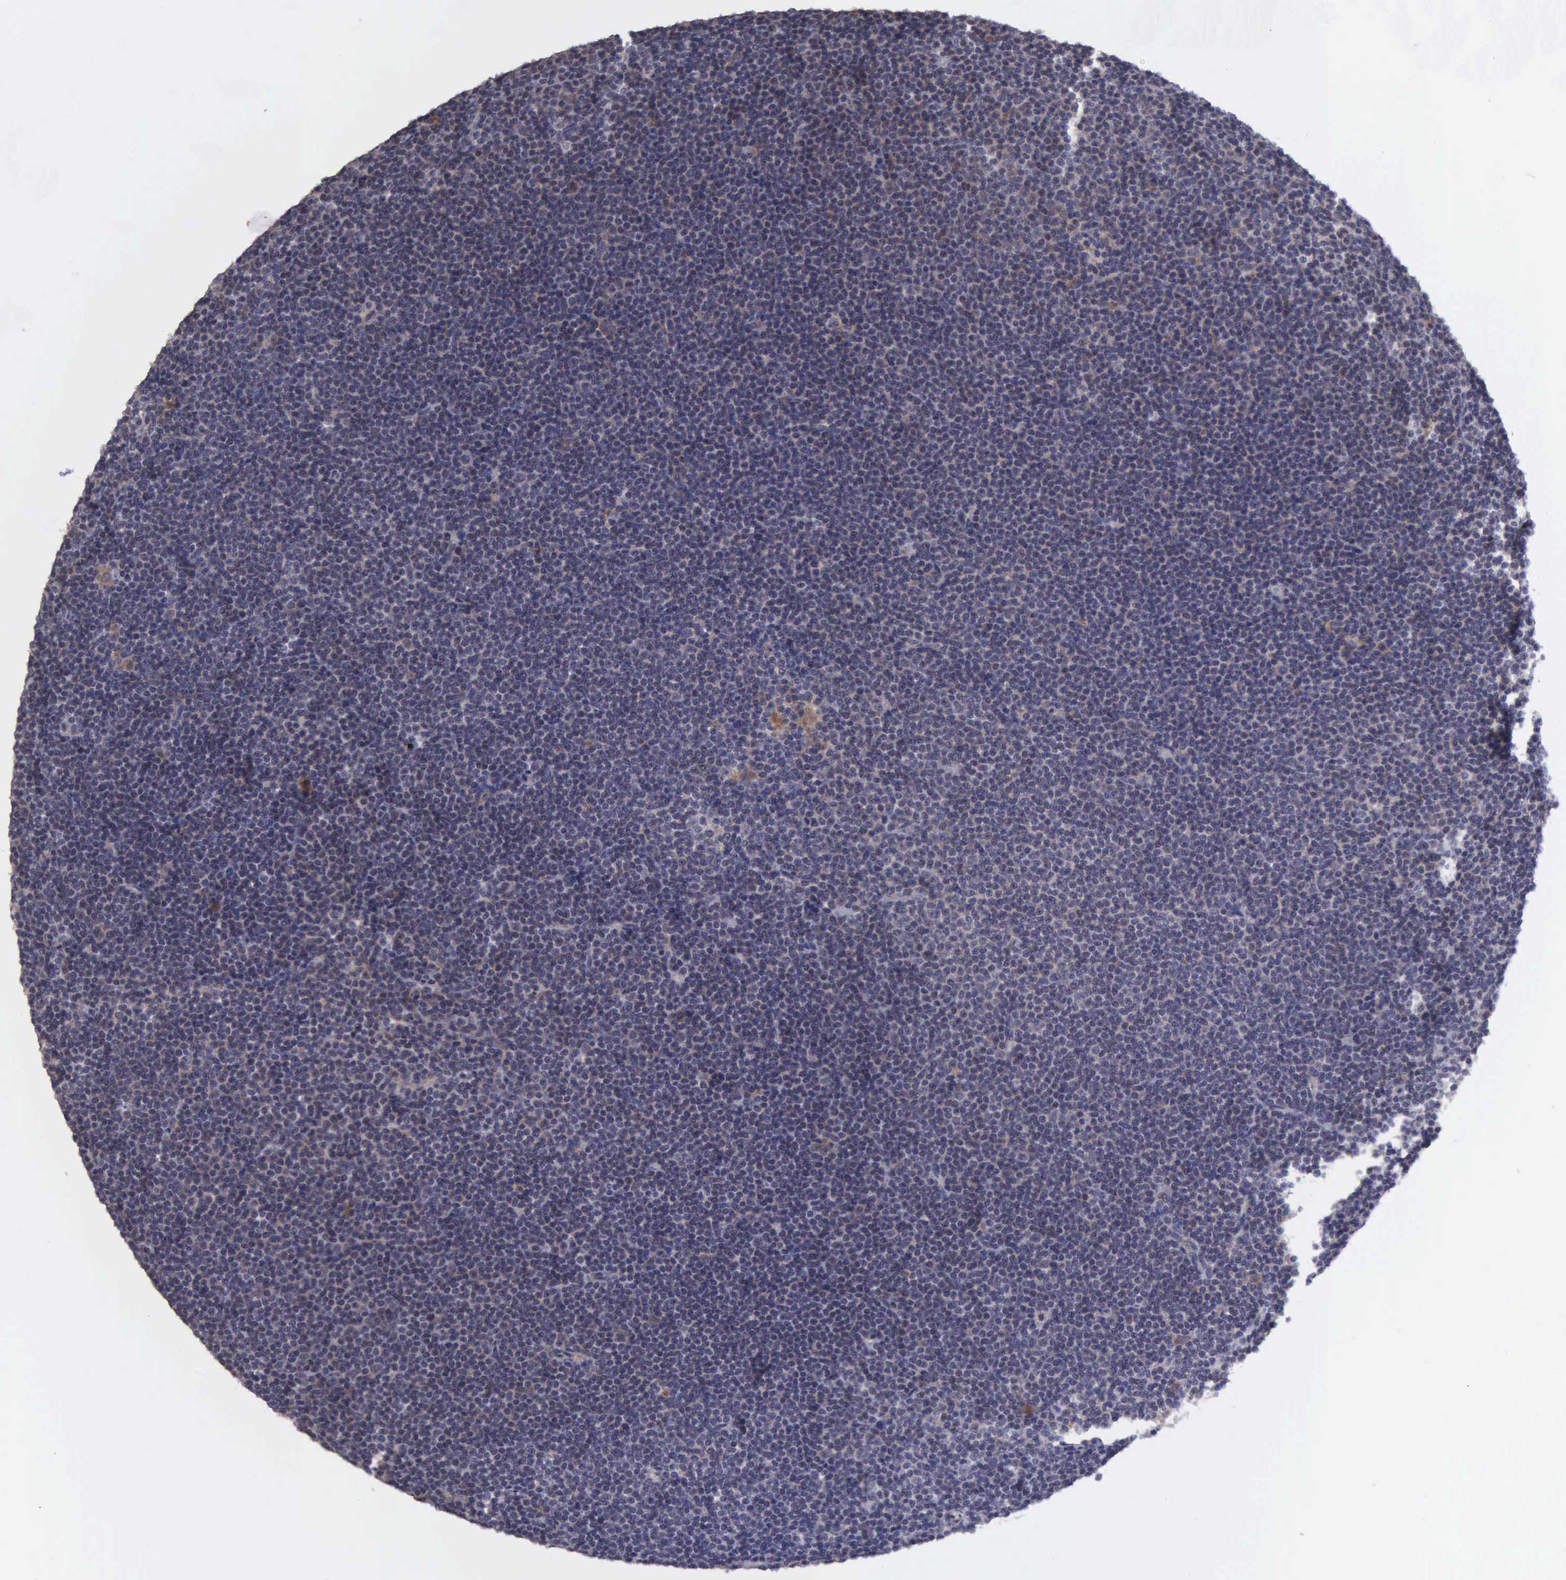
{"staining": {"intensity": "weak", "quantity": "<25%", "location": "cytoplasmic/membranous"}, "tissue": "lymphoma", "cell_type": "Tumor cells", "image_type": "cancer", "snomed": [{"axis": "morphology", "description": "Malignant lymphoma, non-Hodgkin's type, Low grade"}, {"axis": "topography", "description": "Lymph node"}], "caption": "This histopathology image is of lymphoma stained with immunohistochemistry (IHC) to label a protein in brown with the nuclei are counter-stained blue. There is no staining in tumor cells.", "gene": "RTL10", "patient": {"sex": "female", "age": 69}}